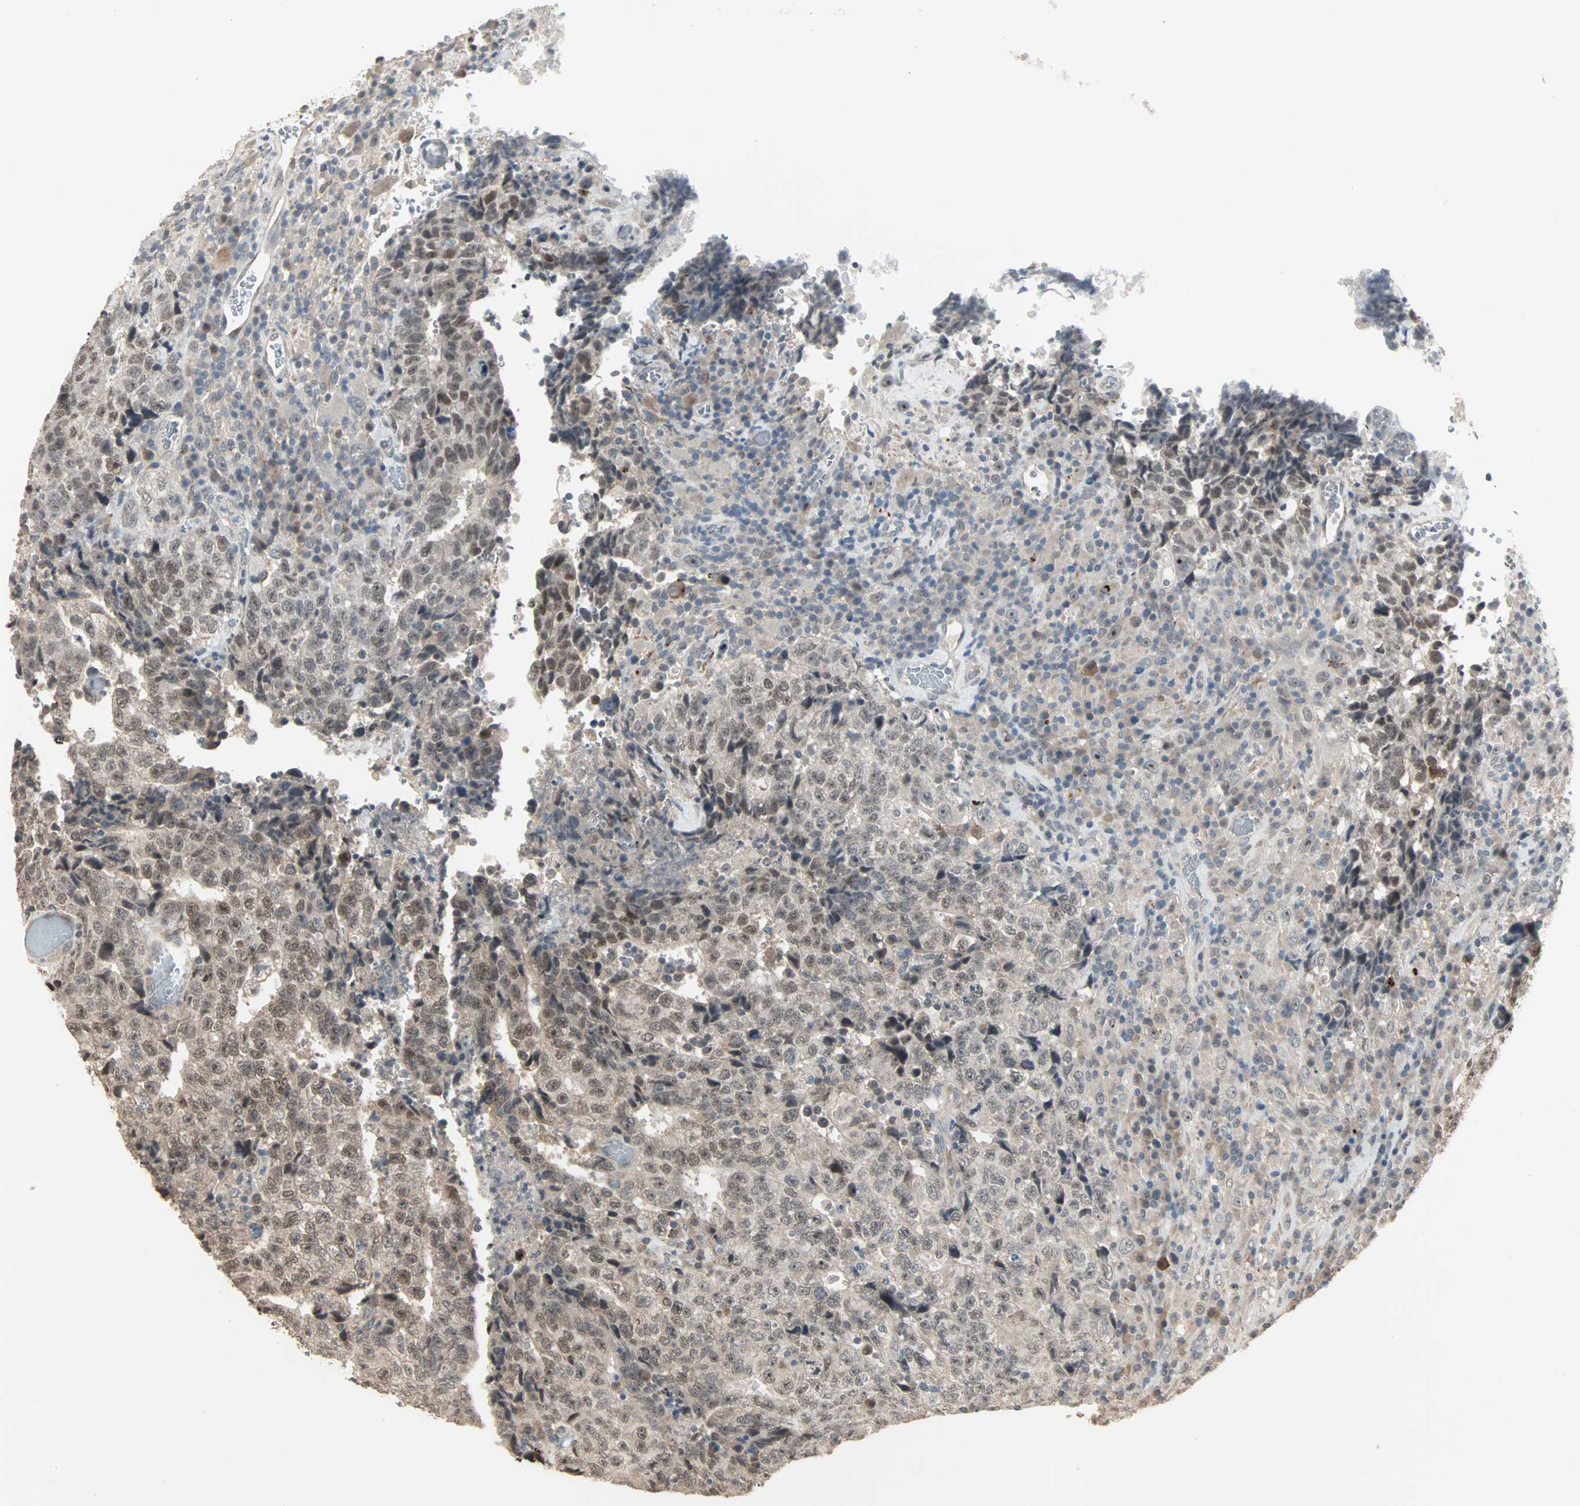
{"staining": {"intensity": "moderate", "quantity": ">75%", "location": "cytoplasmic/membranous,nuclear"}, "tissue": "testis cancer", "cell_type": "Tumor cells", "image_type": "cancer", "snomed": [{"axis": "morphology", "description": "Necrosis, NOS"}, {"axis": "morphology", "description": "Carcinoma, Embryonal, NOS"}, {"axis": "topography", "description": "Testis"}], "caption": "Moderate cytoplasmic/membranous and nuclear positivity is present in approximately >75% of tumor cells in testis cancer (embryonal carcinoma). (brown staining indicates protein expression, while blue staining denotes nuclei).", "gene": "KDM4A", "patient": {"sex": "male", "age": 19}}